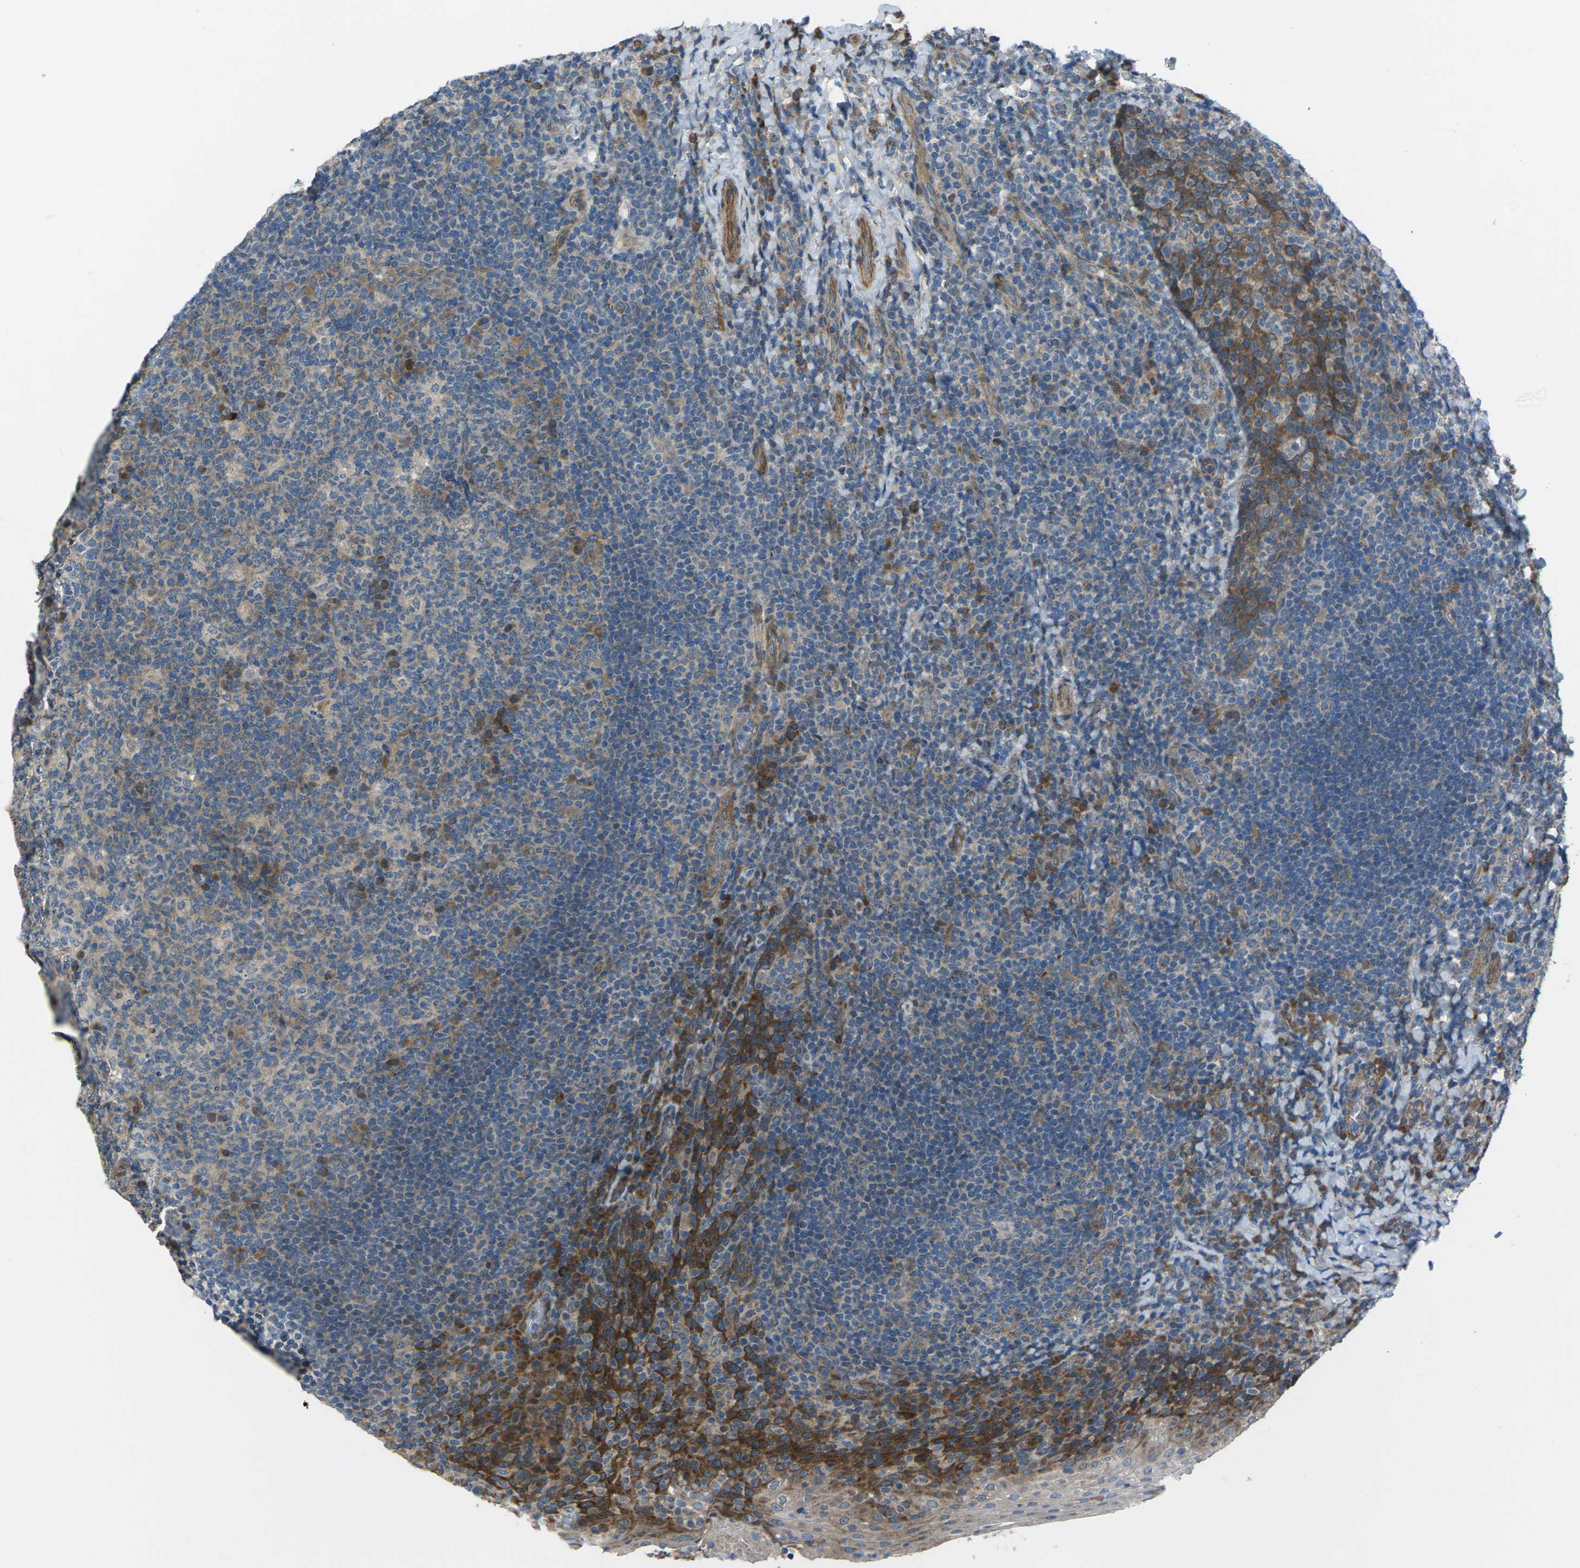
{"staining": {"intensity": "moderate", "quantity": "<25%", "location": "cytoplasmic/membranous"}, "tissue": "tonsil", "cell_type": "Germinal center cells", "image_type": "normal", "snomed": [{"axis": "morphology", "description": "Normal tissue, NOS"}, {"axis": "topography", "description": "Tonsil"}], "caption": "About <25% of germinal center cells in benign tonsil exhibit moderate cytoplasmic/membranous protein staining as visualized by brown immunohistochemical staining.", "gene": "EDNRA", "patient": {"sex": "male", "age": 17}}